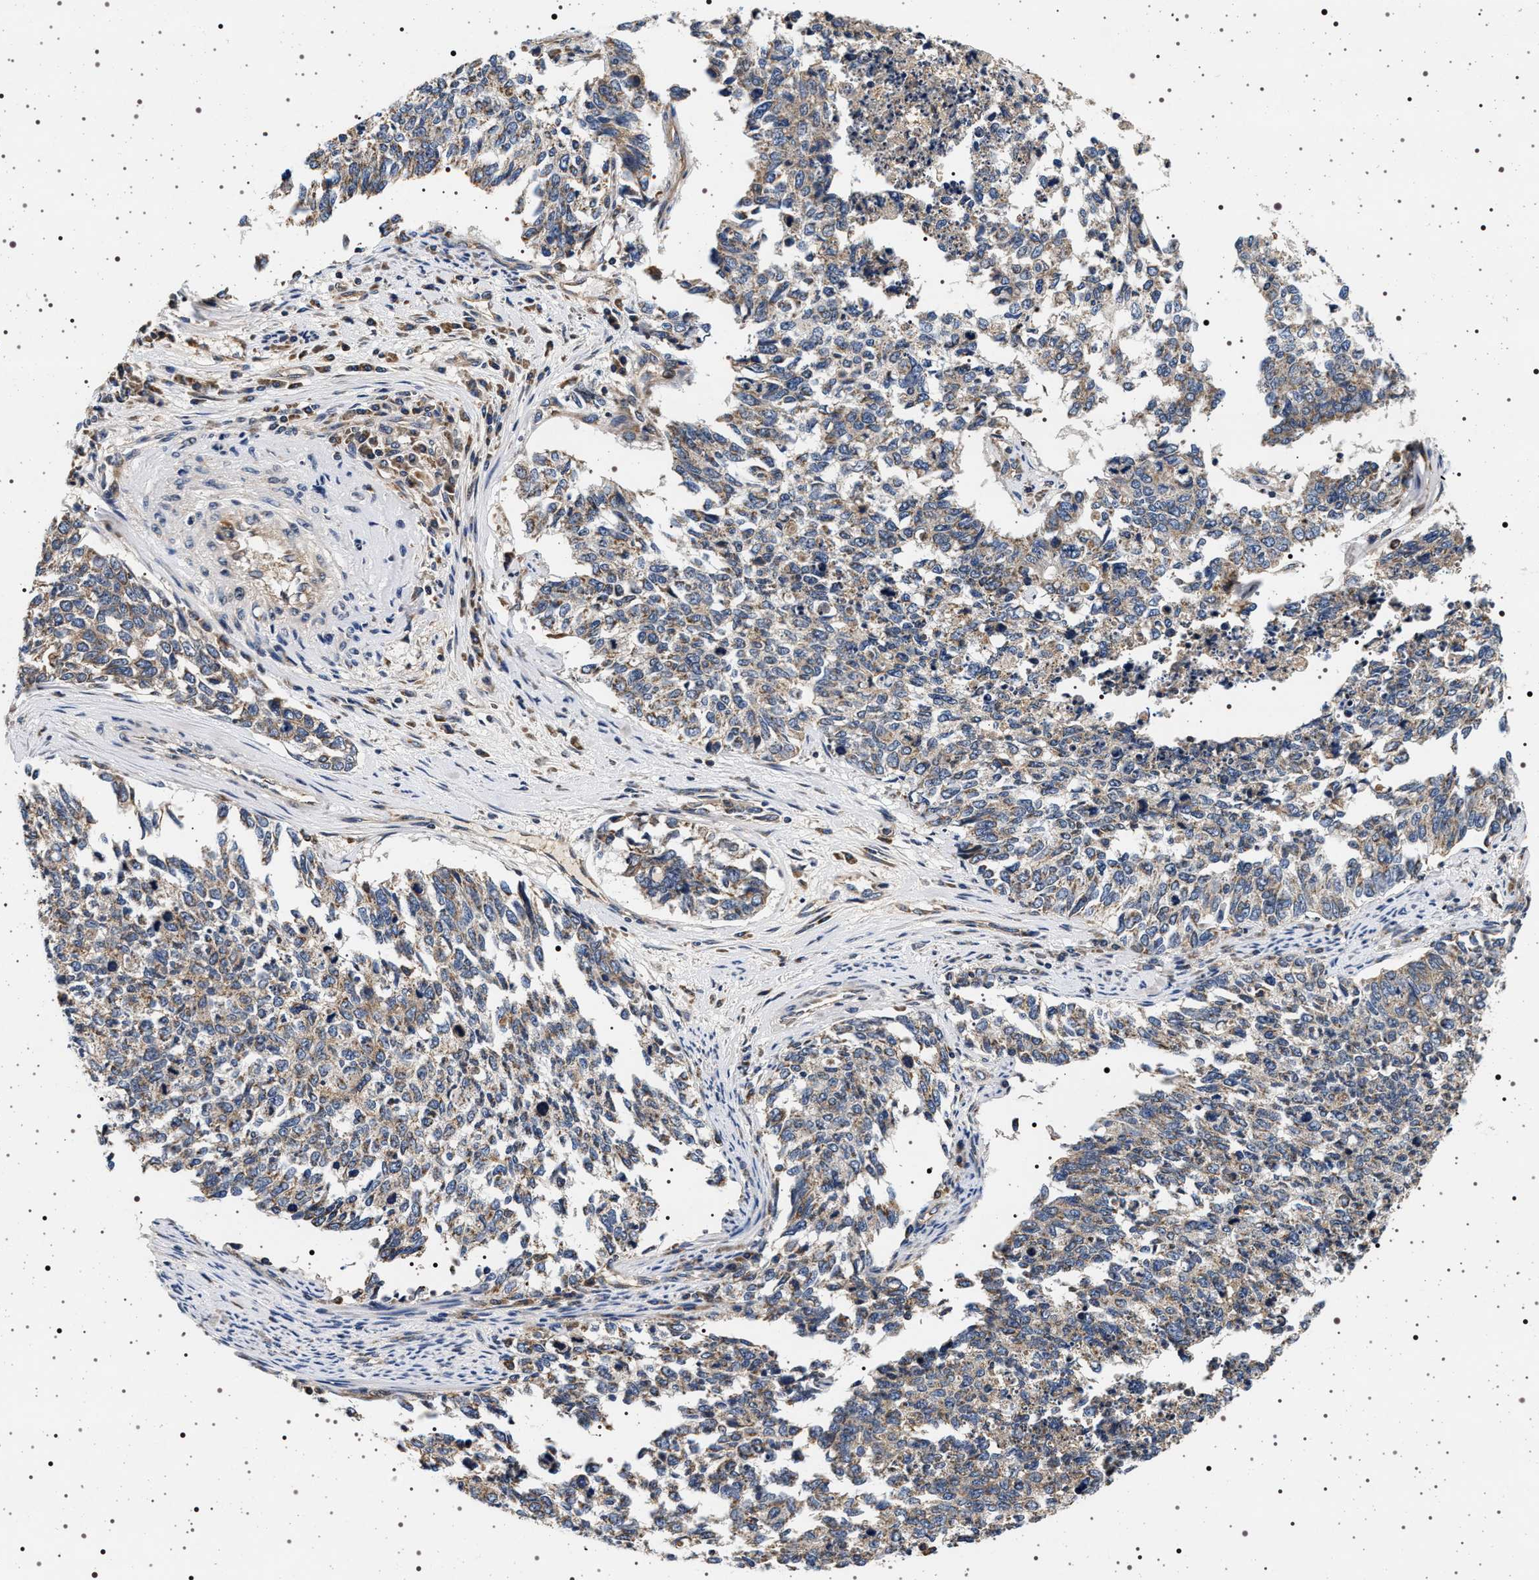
{"staining": {"intensity": "weak", "quantity": ">75%", "location": "cytoplasmic/membranous"}, "tissue": "cervical cancer", "cell_type": "Tumor cells", "image_type": "cancer", "snomed": [{"axis": "morphology", "description": "Squamous cell carcinoma, NOS"}, {"axis": "topography", "description": "Cervix"}], "caption": "Tumor cells reveal low levels of weak cytoplasmic/membranous expression in about >75% of cells in cervical cancer (squamous cell carcinoma).", "gene": "DCBLD2", "patient": {"sex": "female", "age": 63}}